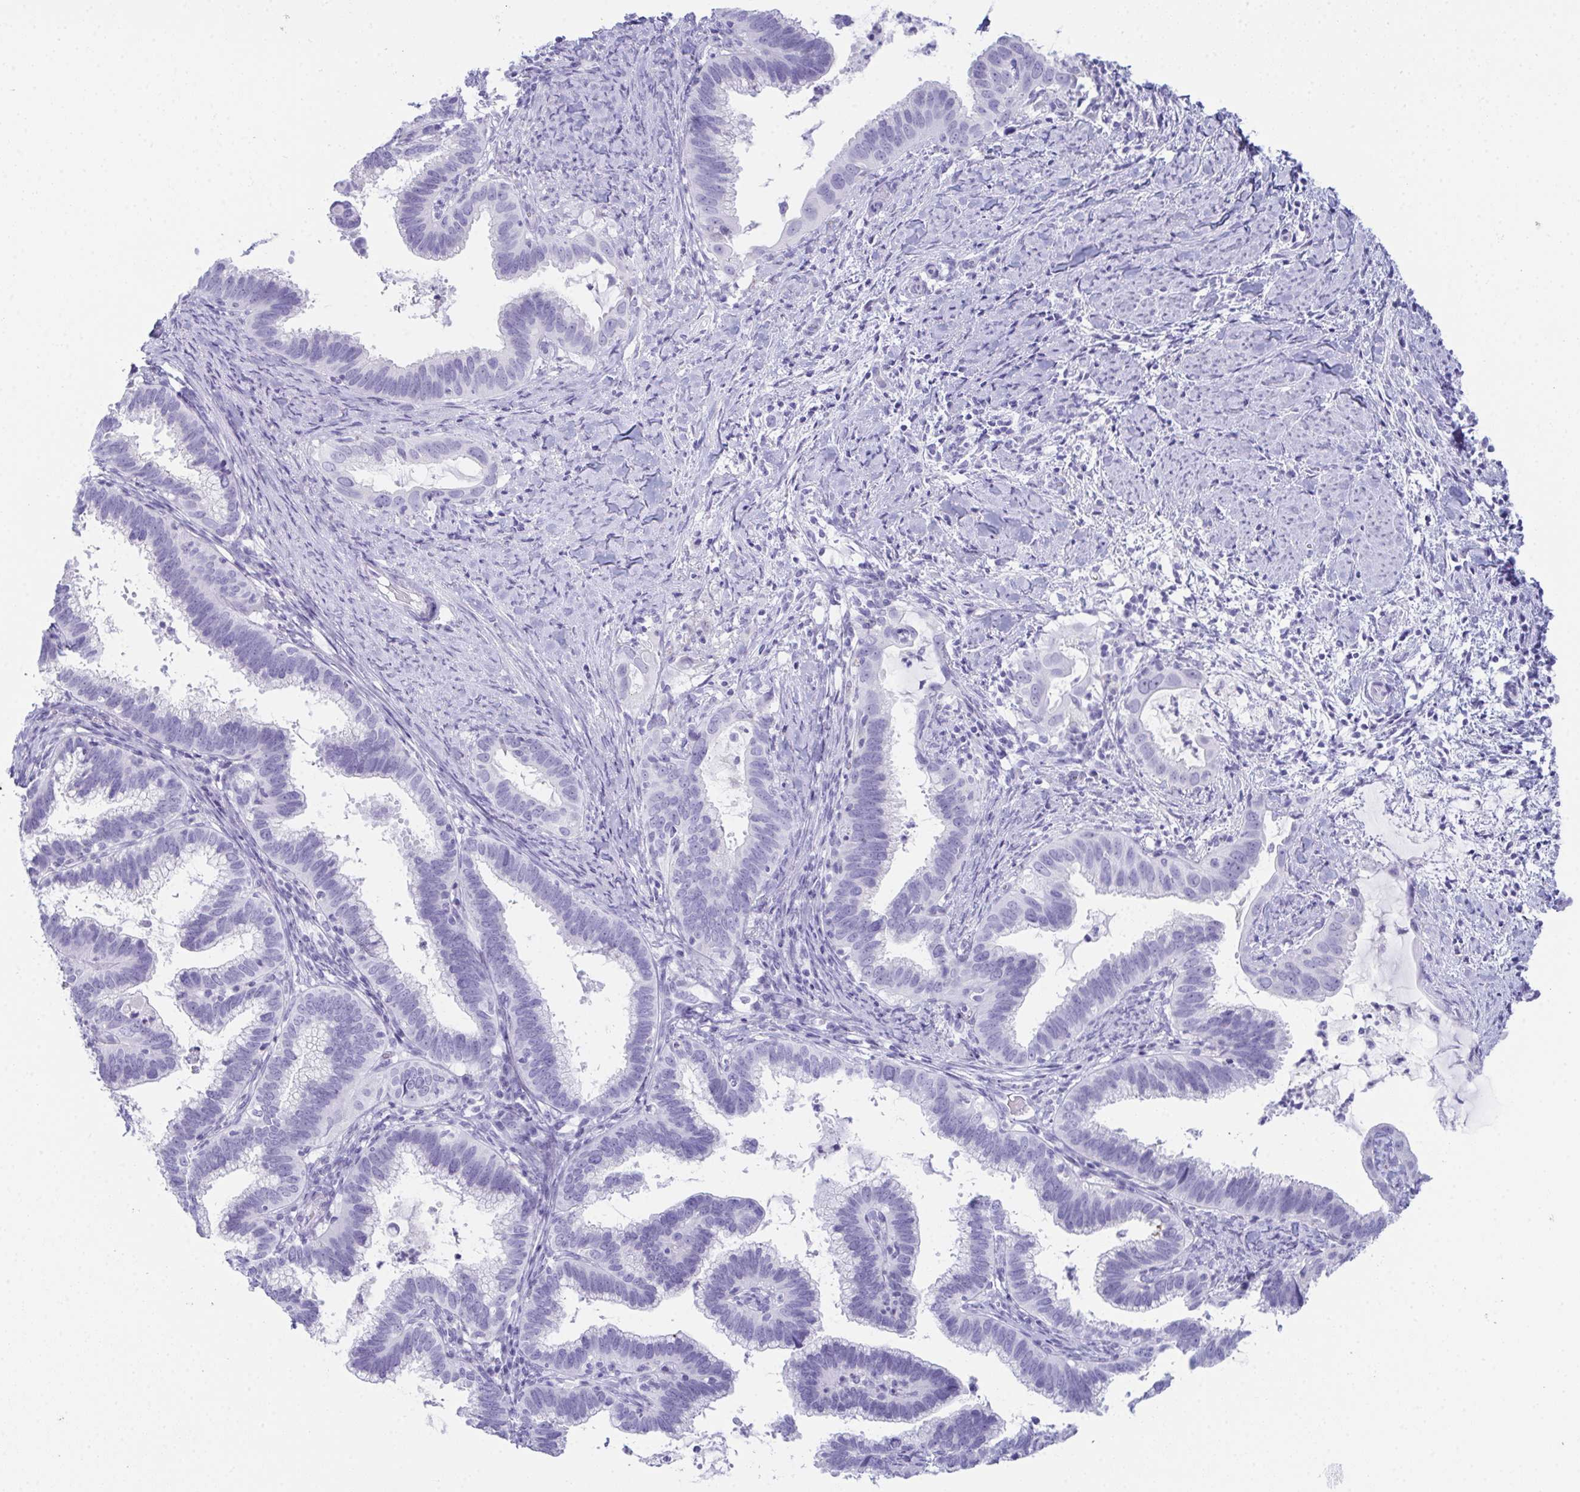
{"staining": {"intensity": "negative", "quantity": "none", "location": "none"}, "tissue": "cervical cancer", "cell_type": "Tumor cells", "image_type": "cancer", "snomed": [{"axis": "morphology", "description": "Adenocarcinoma, NOS"}, {"axis": "topography", "description": "Cervix"}], "caption": "An IHC histopathology image of adenocarcinoma (cervical) is shown. There is no staining in tumor cells of adenocarcinoma (cervical). (DAB (3,3'-diaminobenzidine) immunohistochemistry with hematoxylin counter stain).", "gene": "TEX19", "patient": {"sex": "female", "age": 61}}